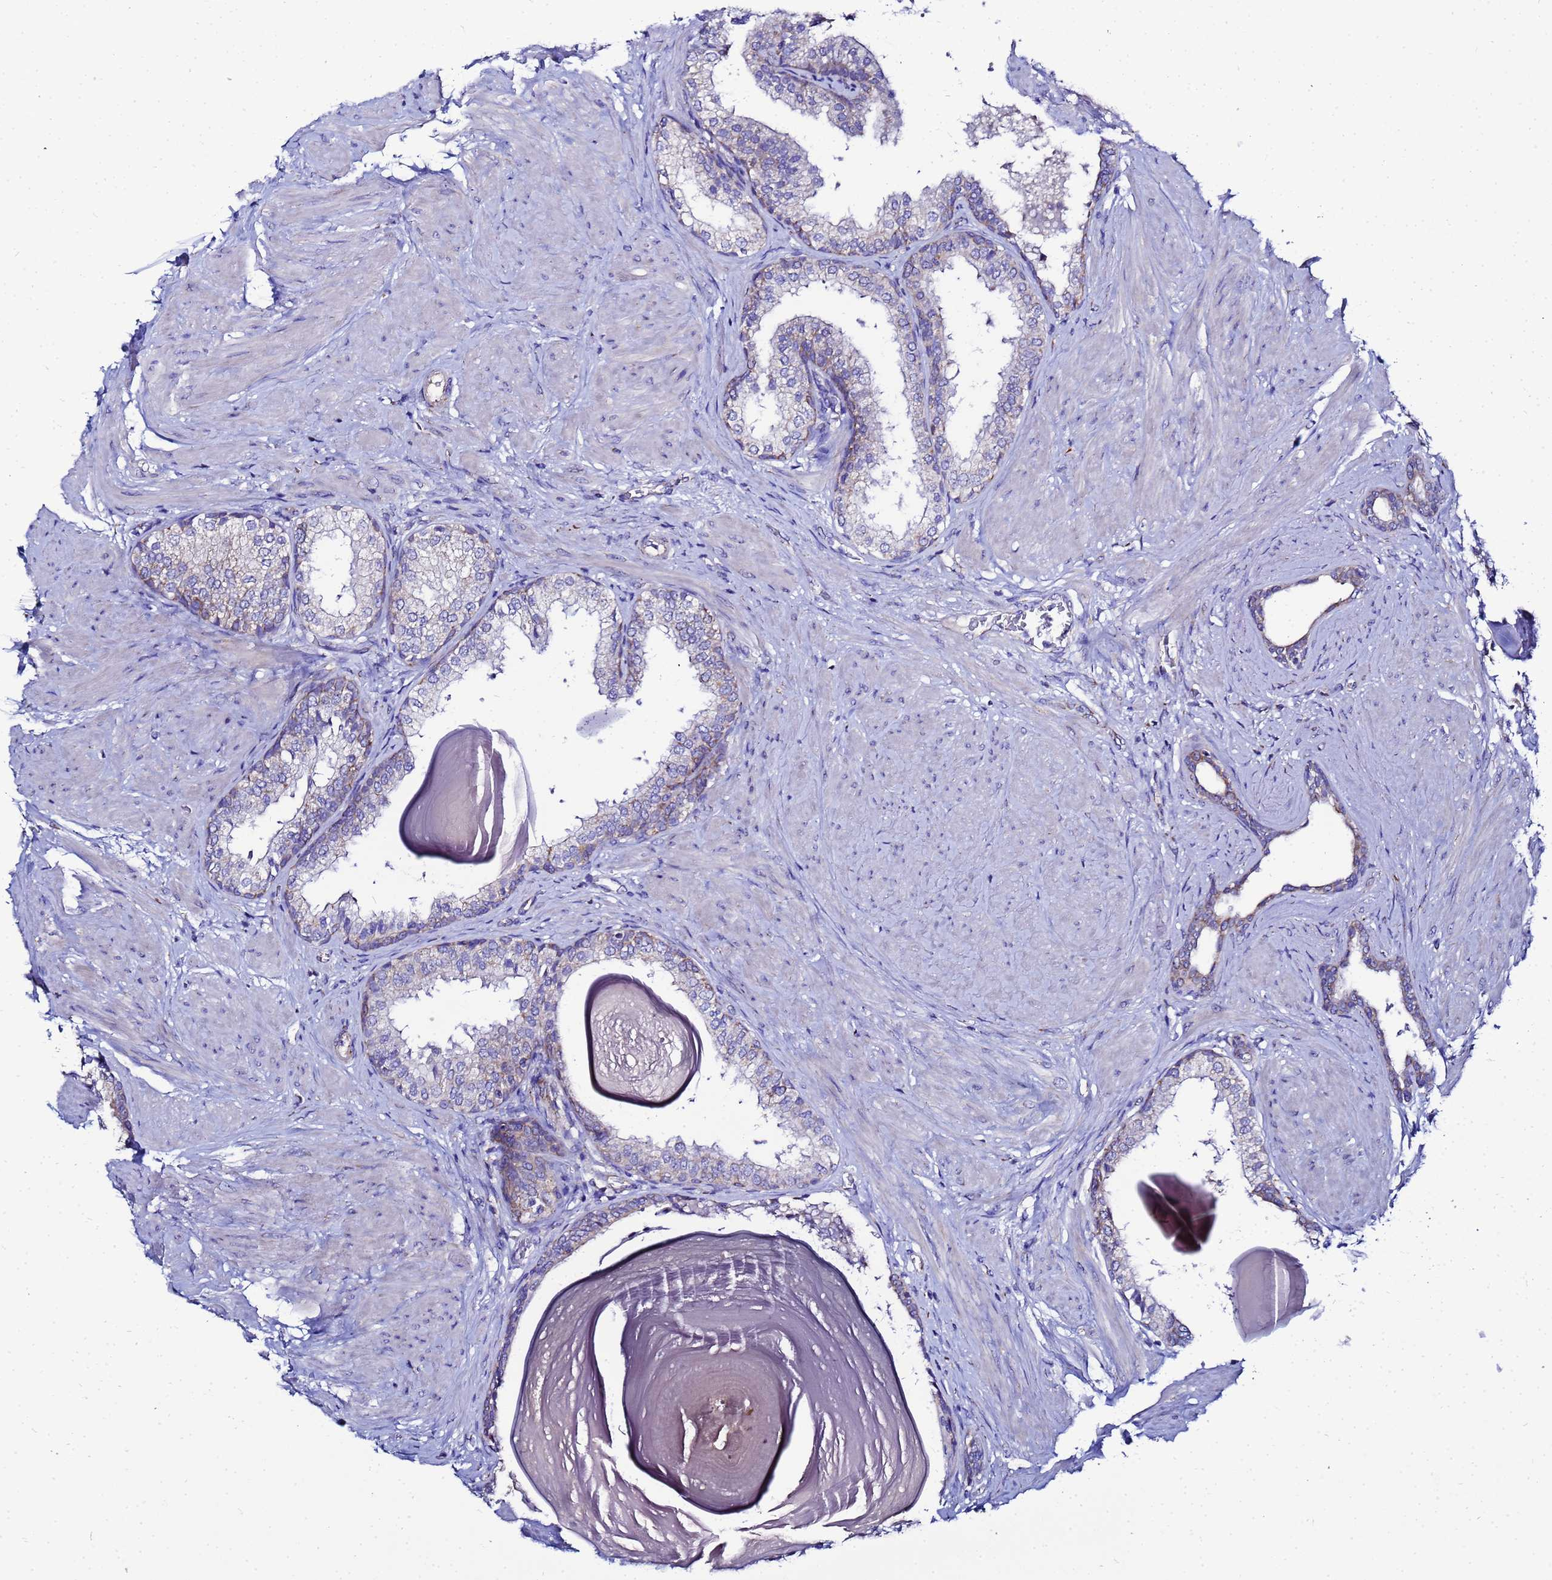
{"staining": {"intensity": "moderate", "quantity": "<25%", "location": "cytoplasmic/membranous"}, "tissue": "prostate", "cell_type": "Glandular cells", "image_type": "normal", "snomed": [{"axis": "morphology", "description": "Normal tissue, NOS"}, {"axis": "topography", "description": "Prostate"}], "caption": "Immunohistochemistry staining of benign prostate, which displays low levels of moderate cytoplasmic/membranous positivity in approximately <25% of glandular cells indicating moderate cytoplasmic/membranous protein staining. The staining was performed using DAB (brown) for protein detection and nuclei were counterstained in hematoxylin (blue).", "gene": "FAHD2A", "patient": {"sex": "male", "age": 48}}